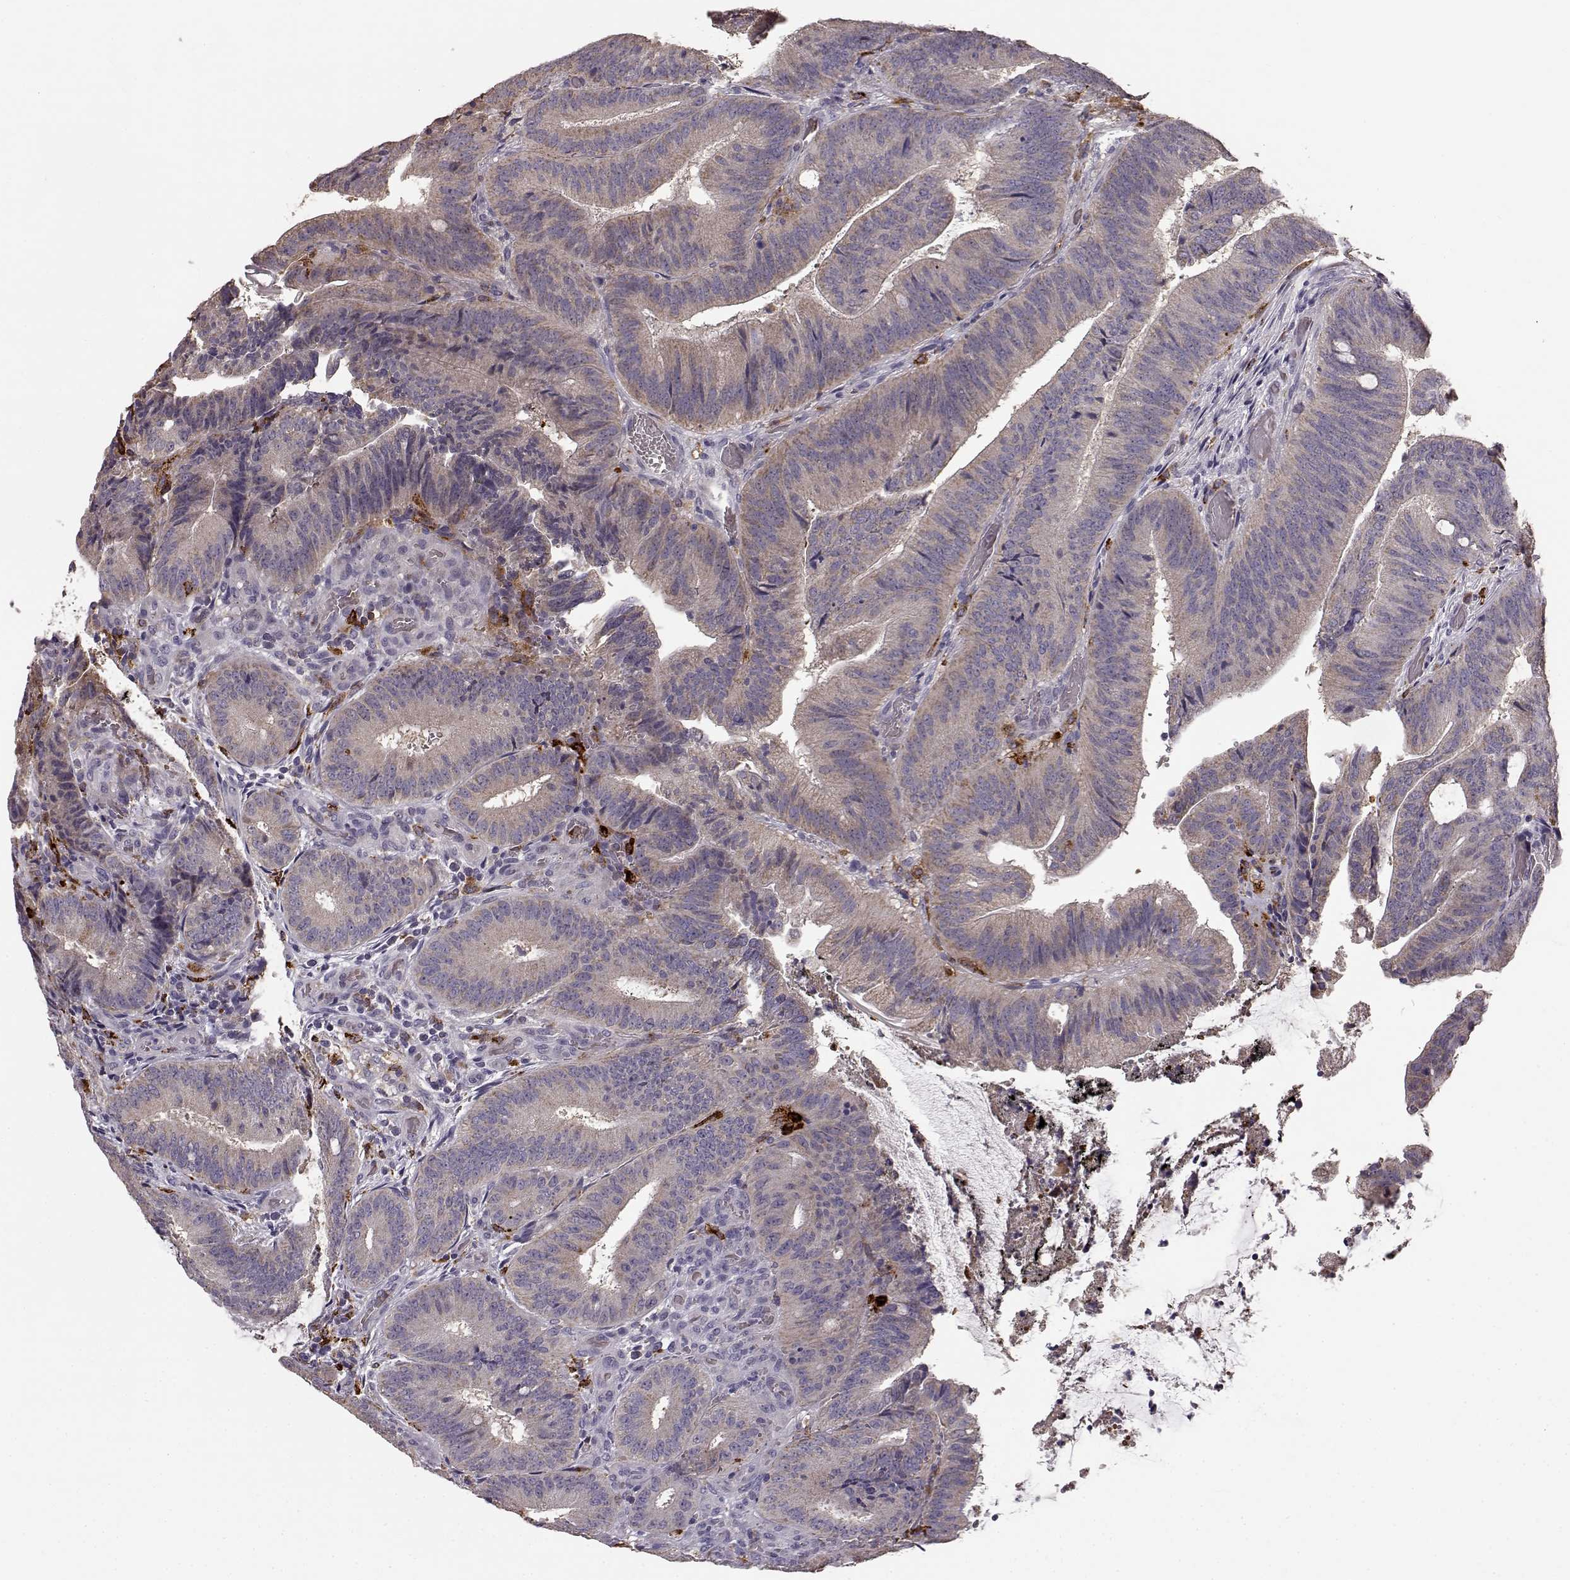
{"staining": {"intensity": "weak", "quantity": "<25%", "location": "cytoplasmic/membranous"}, "tissue": "colorectal cancer", "cell_type": "Tumor cells", "image_type": "cancer", "snomed": [{"axis": "morphology", "description": "Adenocarcinoma, NOS"}, {"axis": "topography", "description": "Colon"}], "caption": "High power microscopy histopathology image of an immunohistochemistry (IHC) photomicrograph of adenocarcinoma (colorectal), revealing no significant positivity in tumor cells.", "gene": "CCNF", "patient": {"sex": "female", "age": 43}}